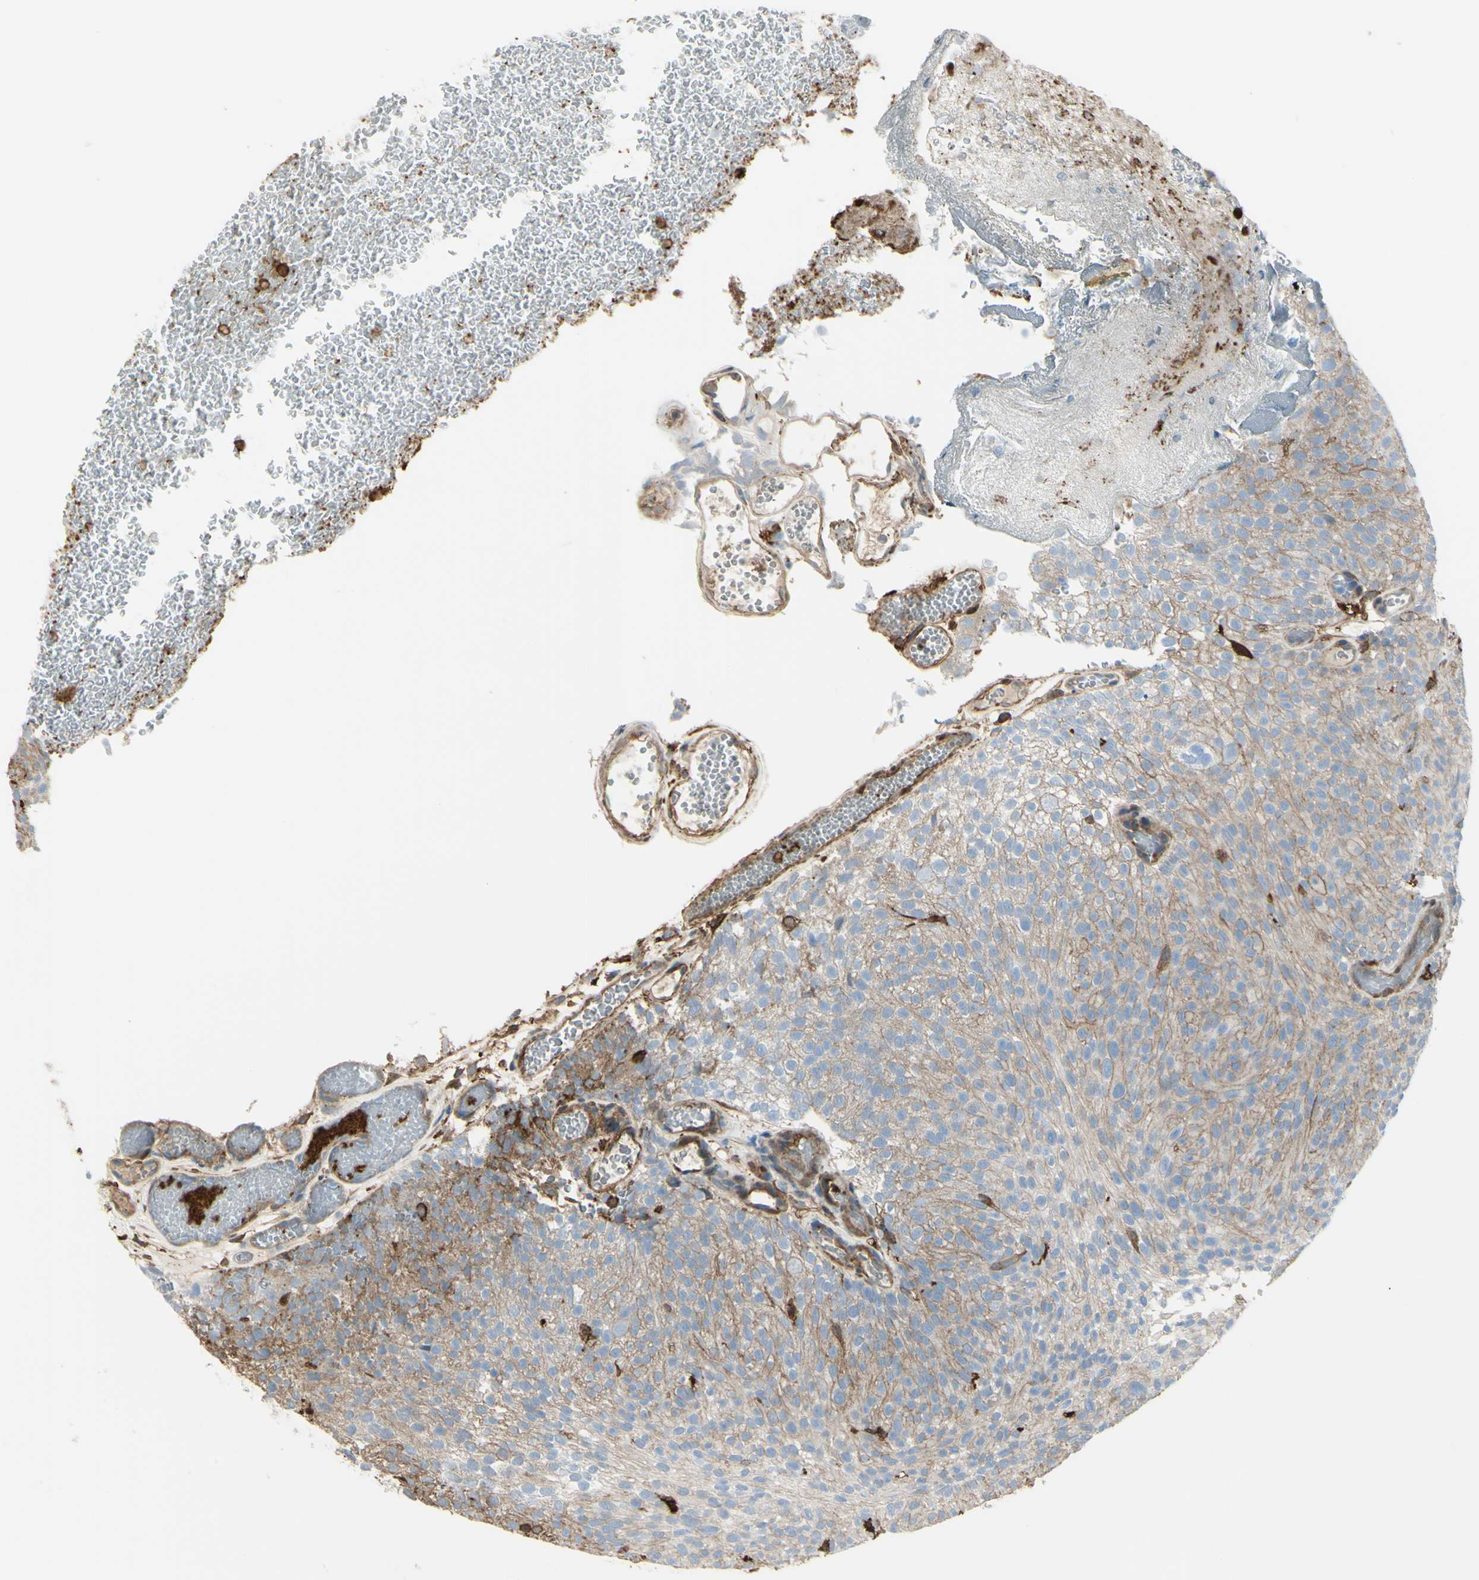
{"staining": {"intensity": "weak", "quantity": "25%-75%", "location": "cytoplasmic/membranous"}, "tissue": "urothelial cancer", "cell_type": "Tumor cells", "image_type": "cancer", "snomed": [{"axis": "morphology", "description": "Urothelial carcinoma, Low grade"}, {"axis": "topography", "description": "Urinary bladder"}], "caption": "High-magnification brightfield microscopy of urothelial cancer stained with DAB (brown) and counterstained with hematoxylin (blue). tumor cells exhibit weak cytoplasmic/membranous staining is identified in approximately25%-75% of cells.", "gene": "GSN", "patient": {"sex": "male", "age": 78}}